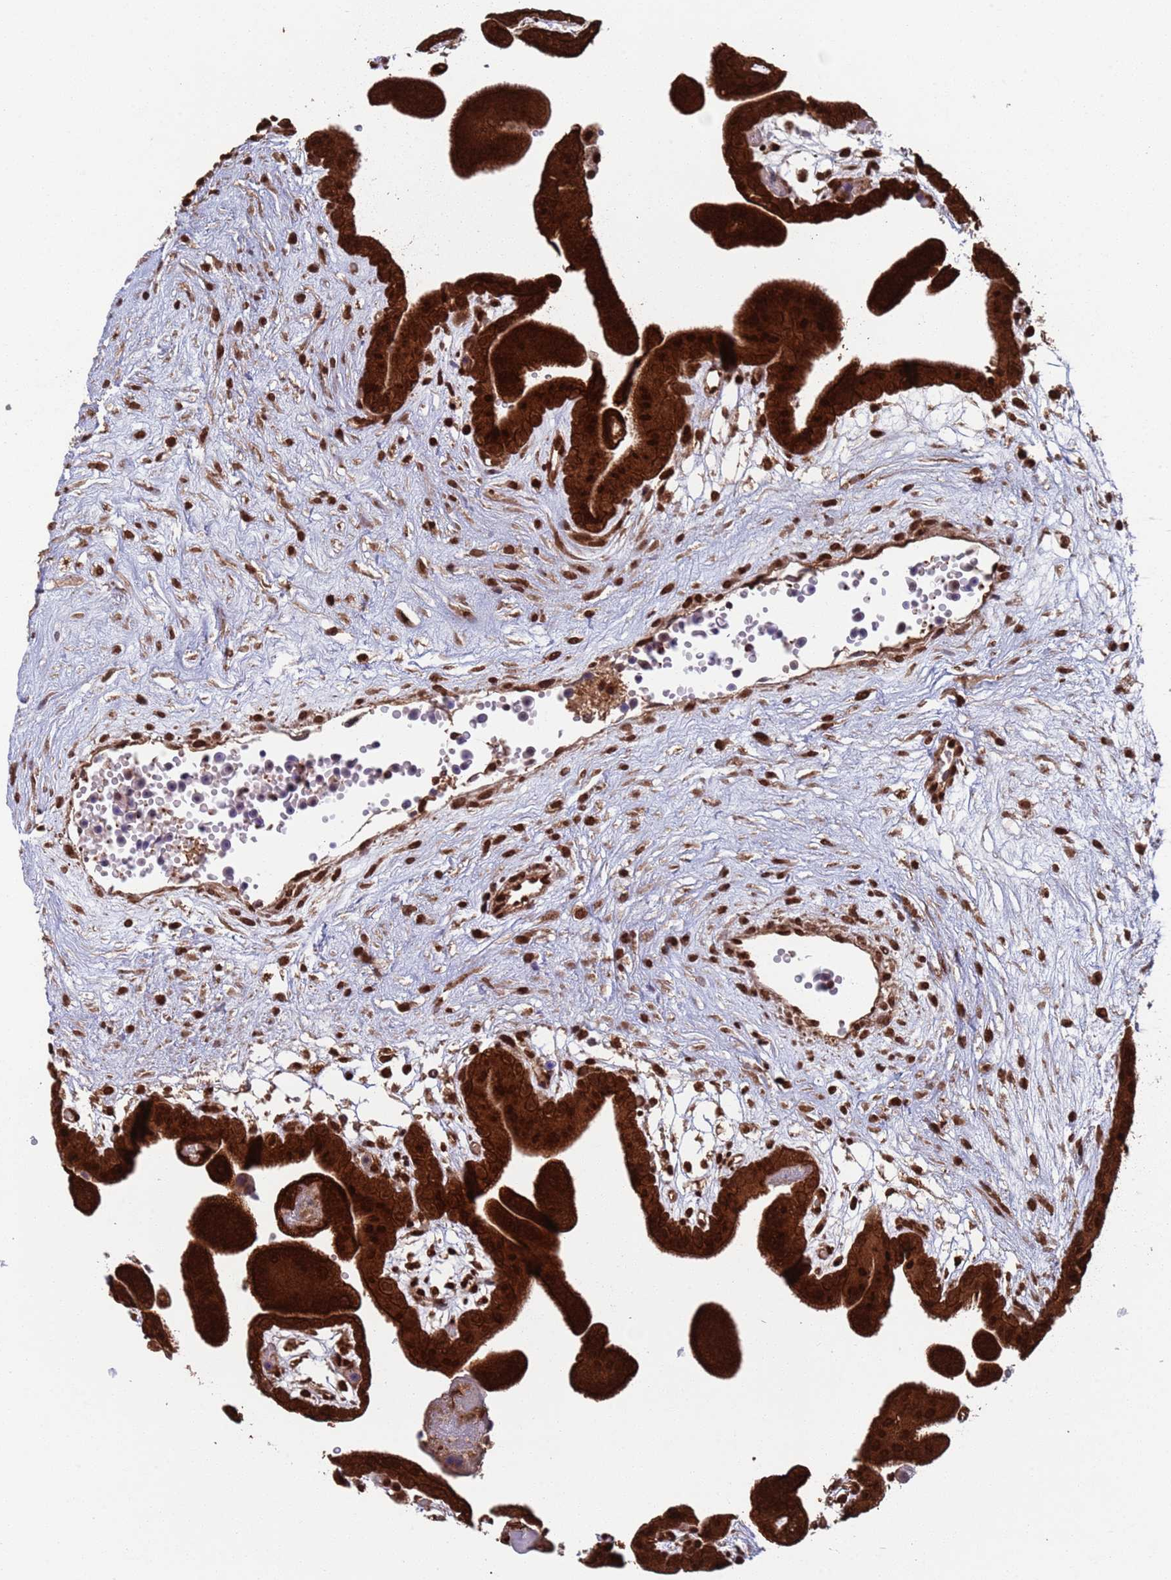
{"staining": {"intensity": "strong", "quantity": ">75%", "location": "cytoplasmic/membranous,nuclear"}, "tissue": "placenta", "cell_type": "Trophoblastic cells", "image_type": "normal", "snomed": [{"axis": "morphology", "description": "Normal tissue, NOS"}, {"axis": "topography", "description": "Placenta"}], "caption": "Immunohistochemistry (DAB (3,3'-diaminobenzidine)) staining of normal human placenta demonstrates strong cytoplasmic/membranous,nuclear protein positivity in approximately >75% of trophoblastic cells.", "gene": "FUBP3", "patient": {"sex": "female", "age": 18}}